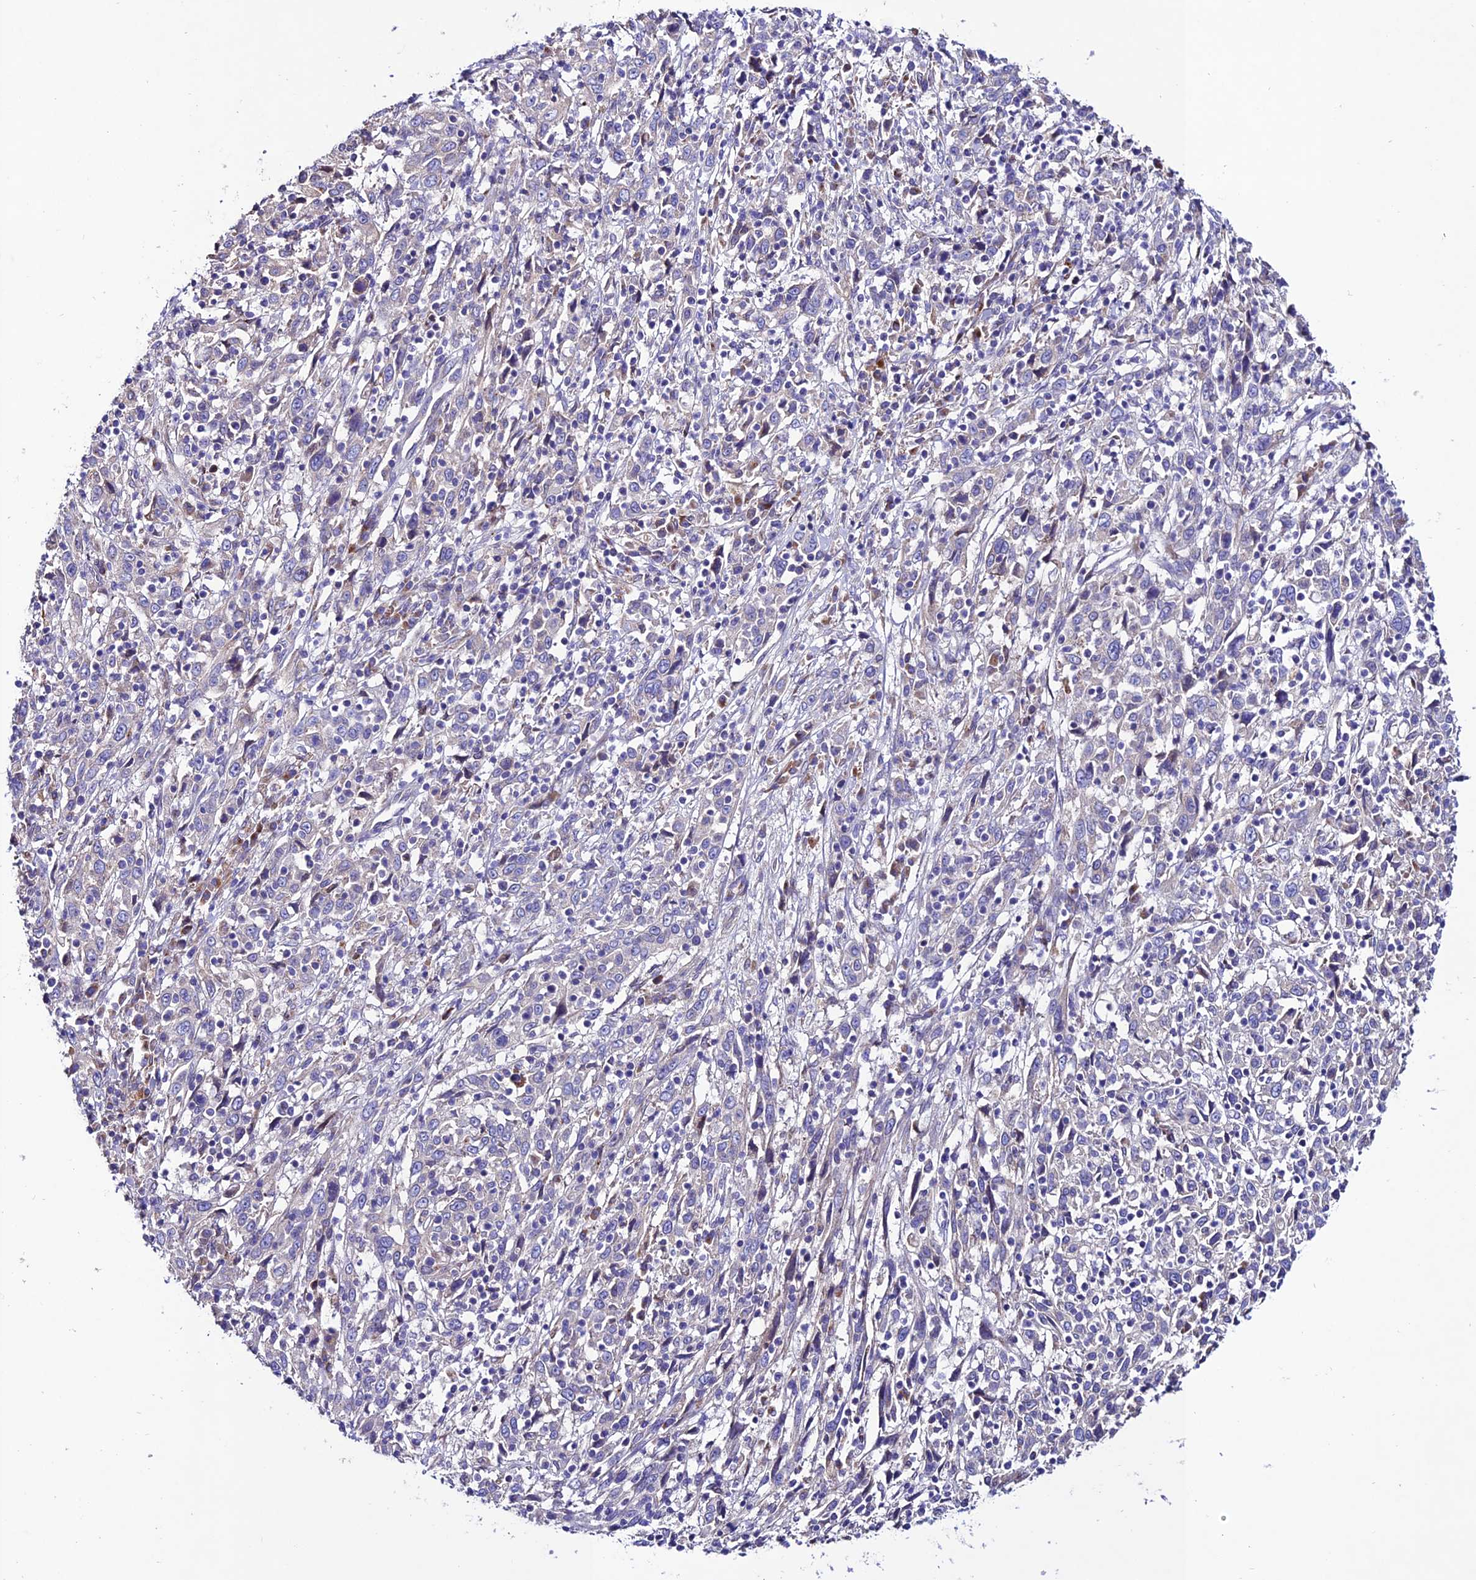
{"staining": {"intensity": "negative", "quantity": "none", "location": "none"}, "tissue": "cervical cancer", "cell_type": "Tumor cells", "image_type": "cancer", "snomed": [{"axis": "morphology", "description": "Squamous cell carcinoma, NOS"}, {"axis": "topography", "description": "Cervix"}], "caption": "IHC photomicrograph of neoplastic tissue: cervical squamous cell carcinoma stained with DAB shows no significant protein positivity in tumor cells.", "gene": "OR51Q1", "patient": {"sex": "female", "age": 46}}